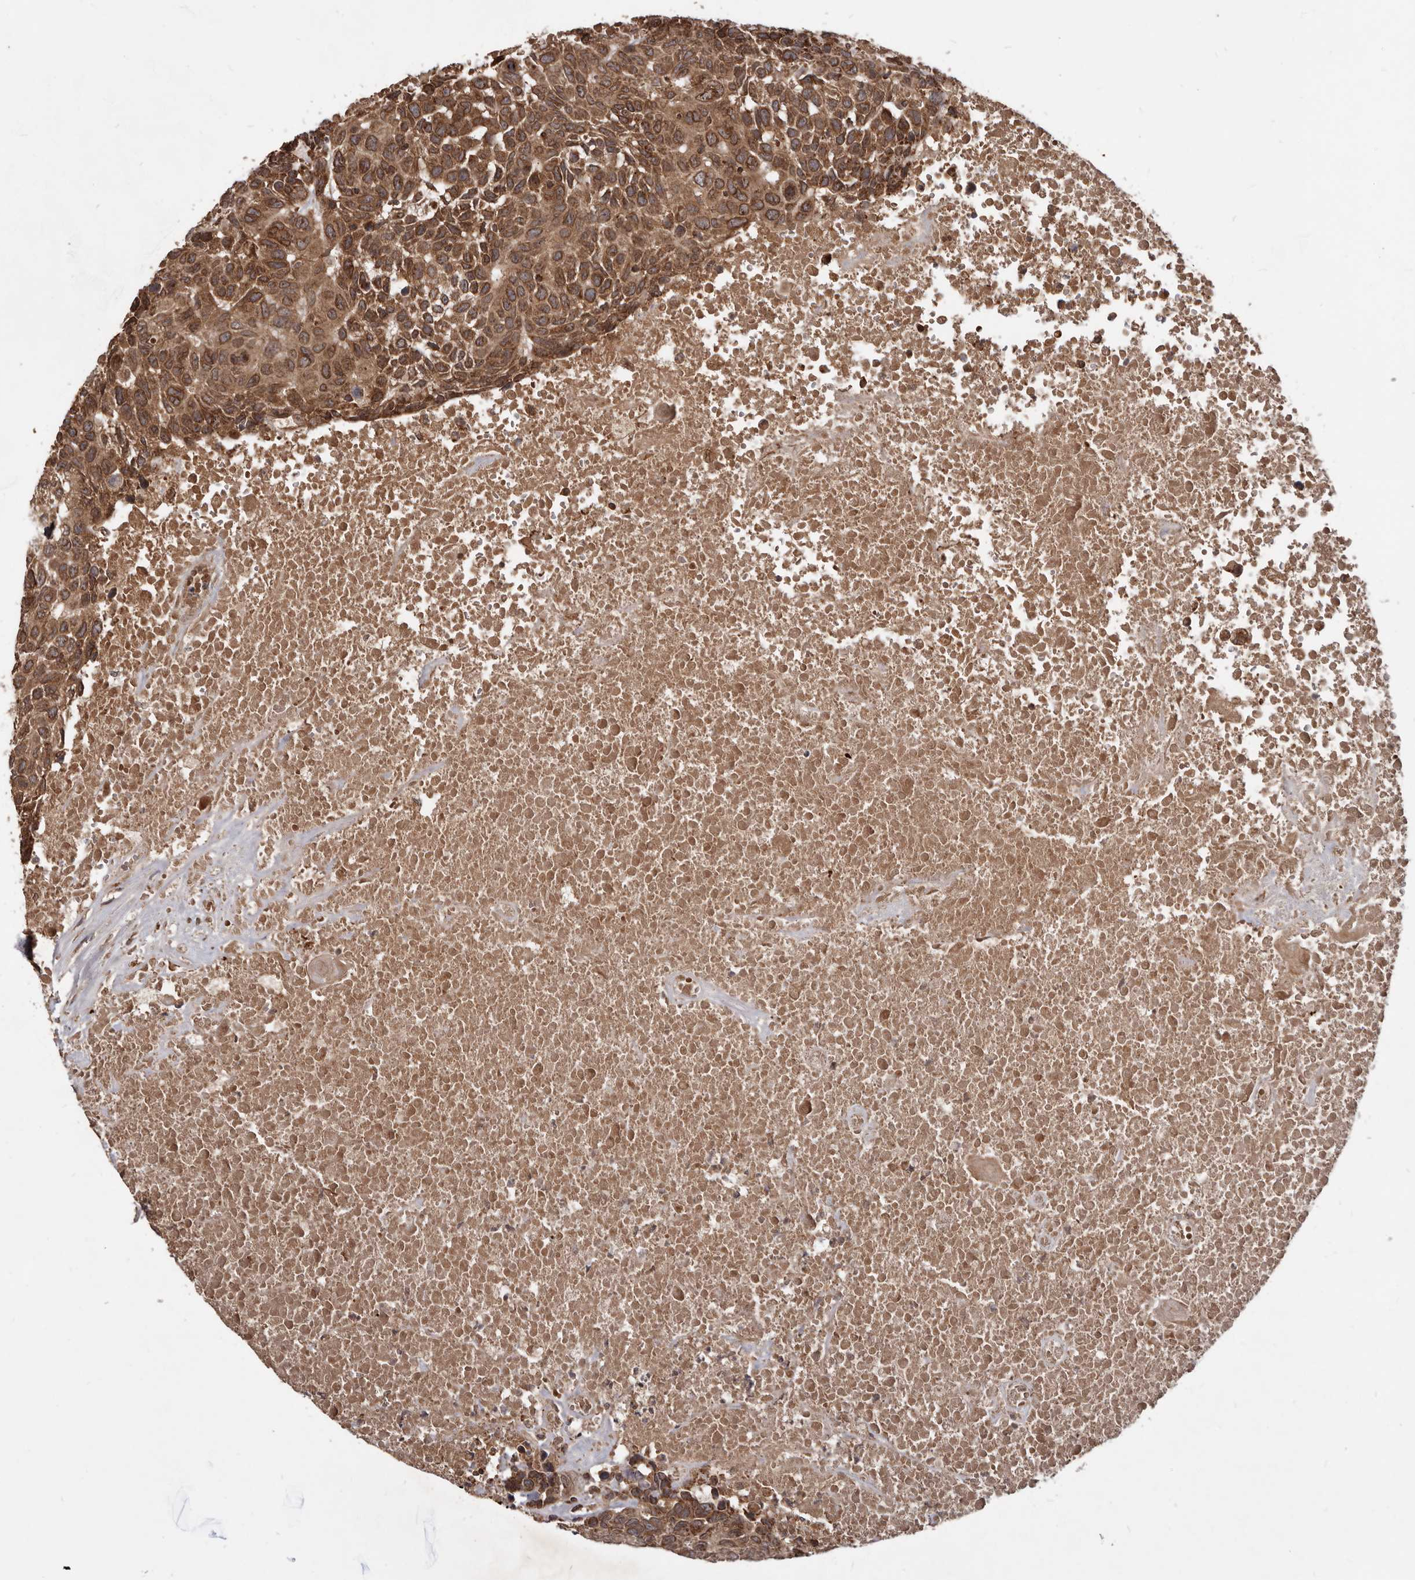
{"staining": {"intensity": "moderate", "quantity": ">75%", "location": "cytoplasmic/membranous"}, "tissue": "head and neck cancer", "cell_type": "Tumor cells", "image_type": "cancer", "snomed": [{"axis": "morphology", "description": "Squamous cell carcinoma, NOS"}, {"axis": "topography", "description": "Head-Neck"}], "caption": "IHC (DAB) staining of head and neck cancer (squamous cell carcinoma) displays moderate cytoplasmic/membranous protein positivity in approximately >75% of tumor cells. The protein of interest is stained brown, and the nuclei are stained in blue (DAB (3,3'-diaminobenzidine) IHC with brightfield microscopy, high magnification).", "gene": "STK36", "patient": {"sex": "male", "age": 66}}